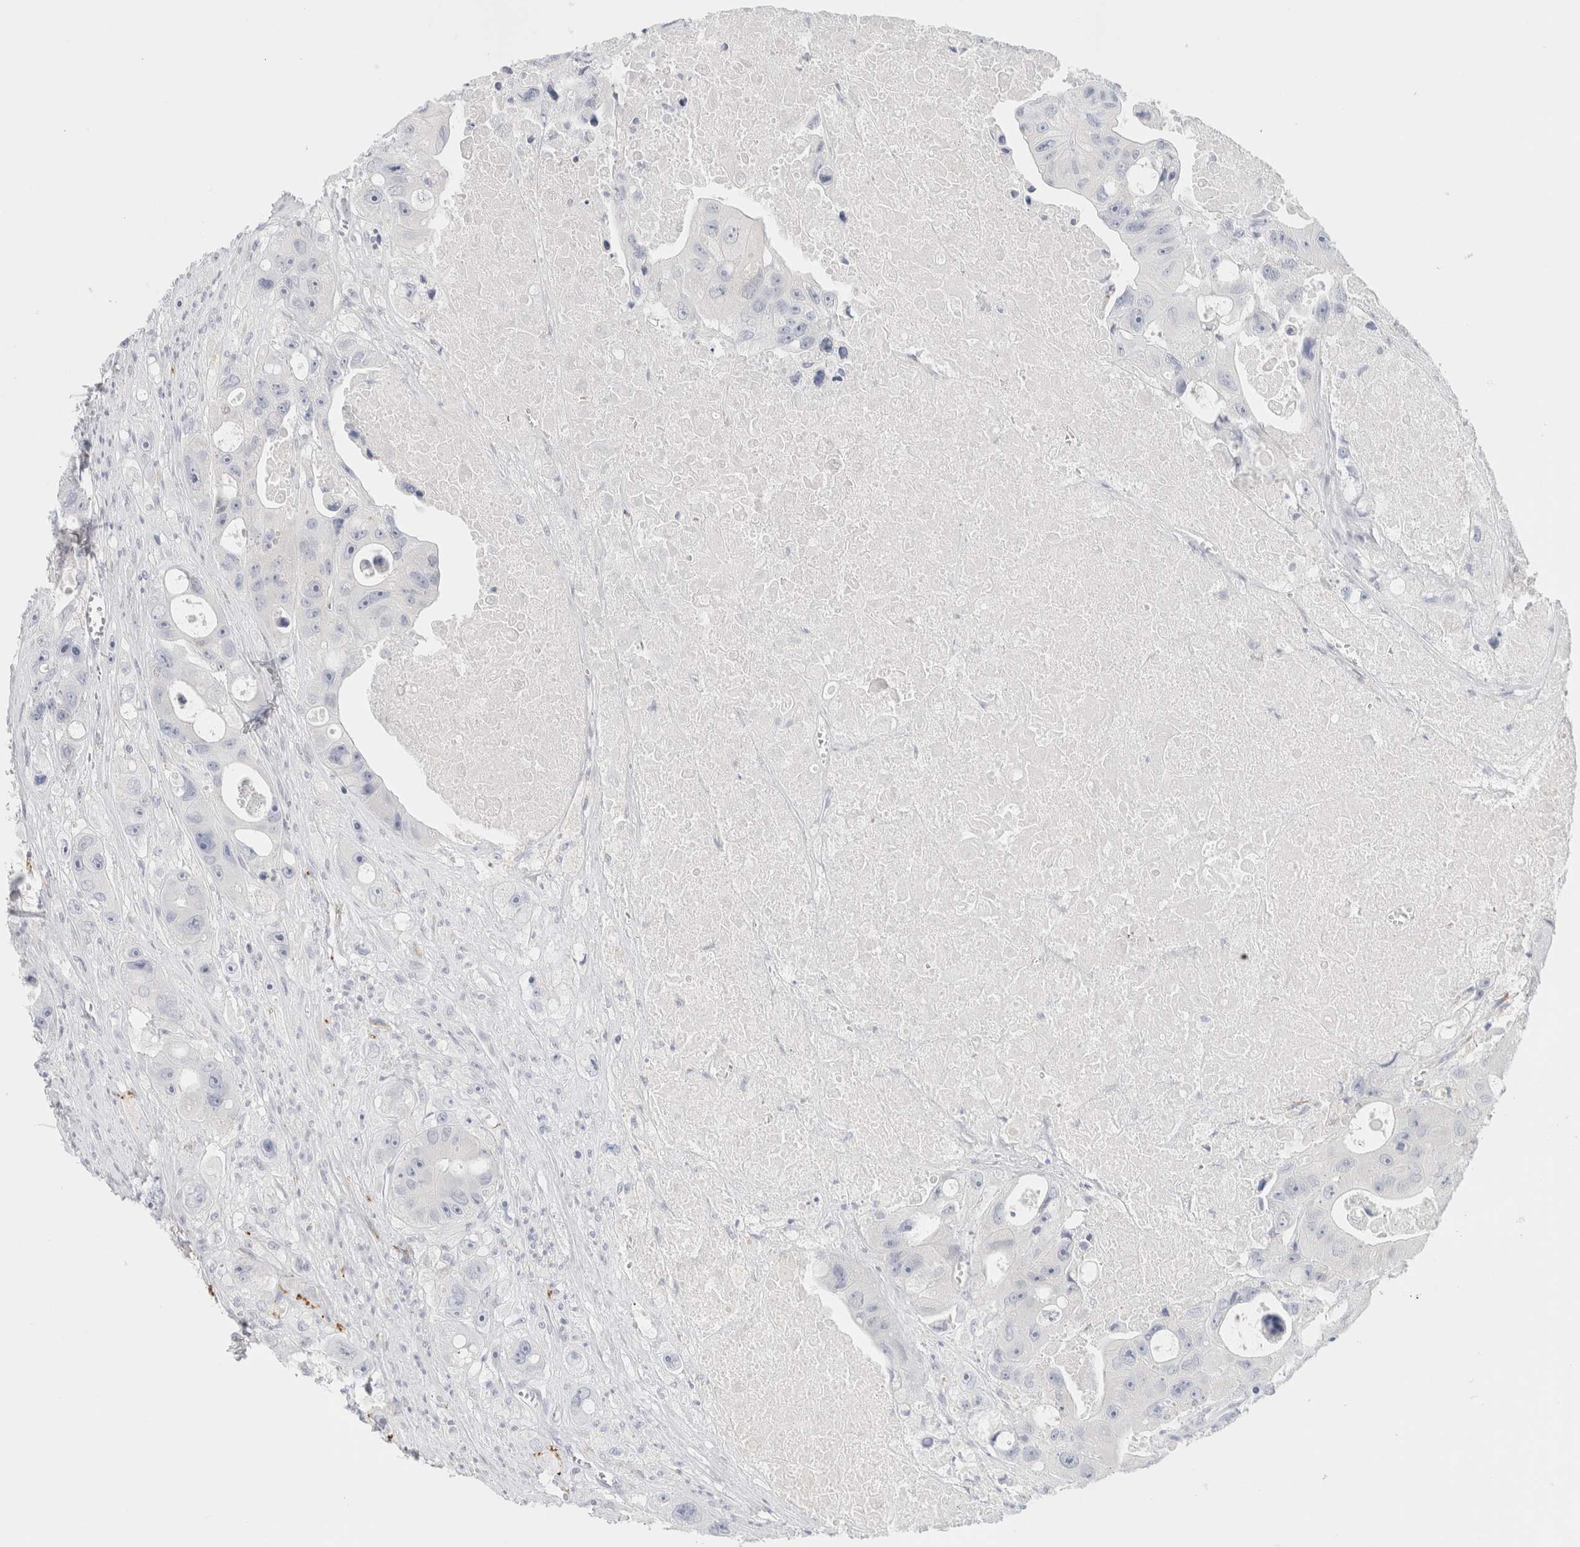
{"staining": {"intensity": "negative", "quantity": "none", "location": "none"}, "tissue": "colorectal cancer", "cell_type": "Tumor cells", "image_type": "cancer", "snomed": [{"axis": "morphology", "description": "Adenocarcinoma, NOS"}, {"axis": "topography", "description": "Colon"}], "caption": "This is an immunohistochemistry histopathology image of human colorectal cancer. There is no expression in tumor cells.", "gene": "RTN4", "patient": {"sex": "female", "age": 46}}